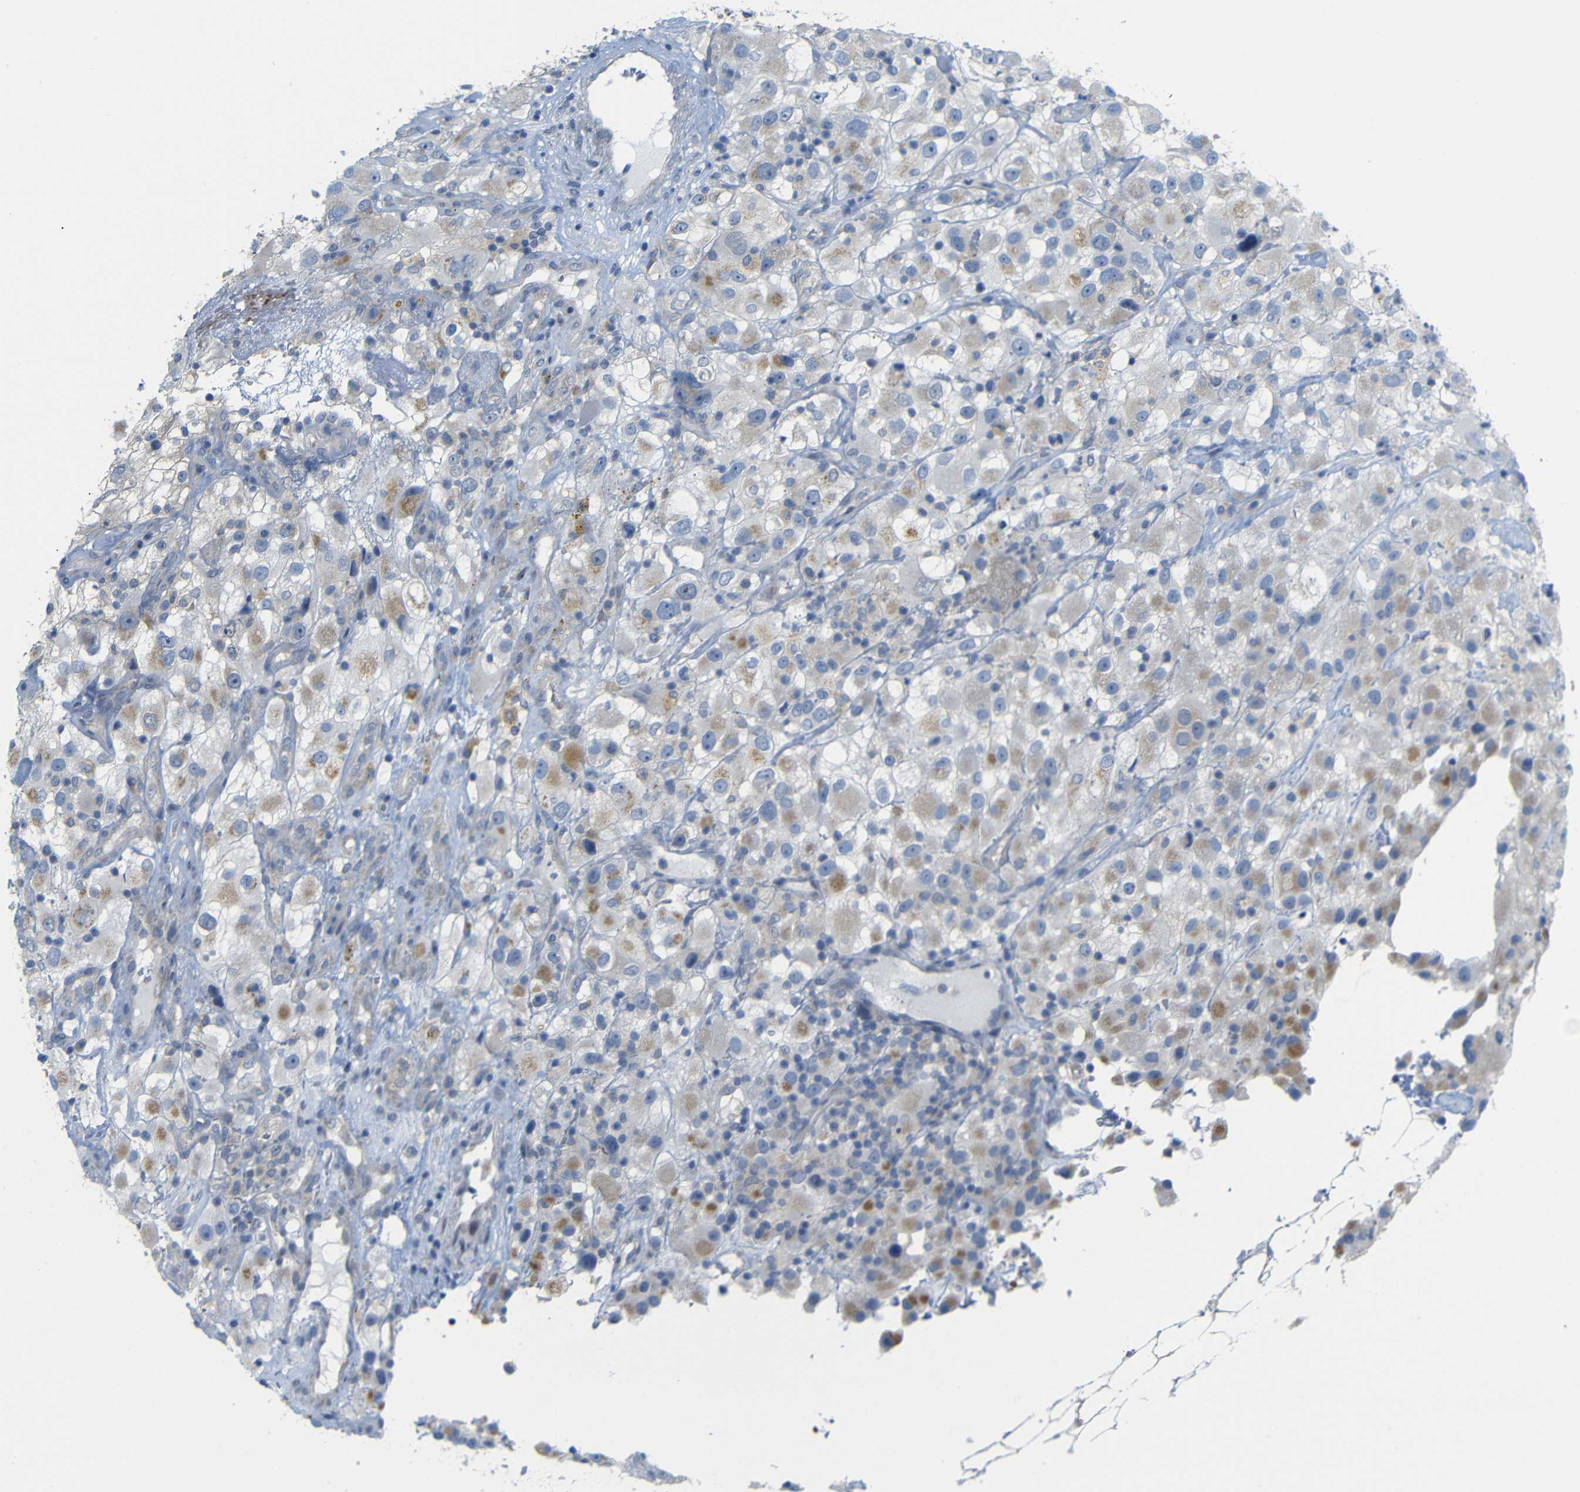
{"staining": {"intensity": "weak", "quantity": "<25%", "location": "cytoplasmic/membranous"}, "tissue": "renal cancer", "cell_type": "Tumor cells", "image_type": "cancer", "snomed": [{"axis": "morphology", "description": "Adenocarcinoma, NOS"}, {"axis": "topography", "description": "Kidney"}], "caption": "IHC of renal cancer shows no positivity in tumor cells.", "gene": "TBC1D32", "patient": {"sex": "female", "age": 52}}